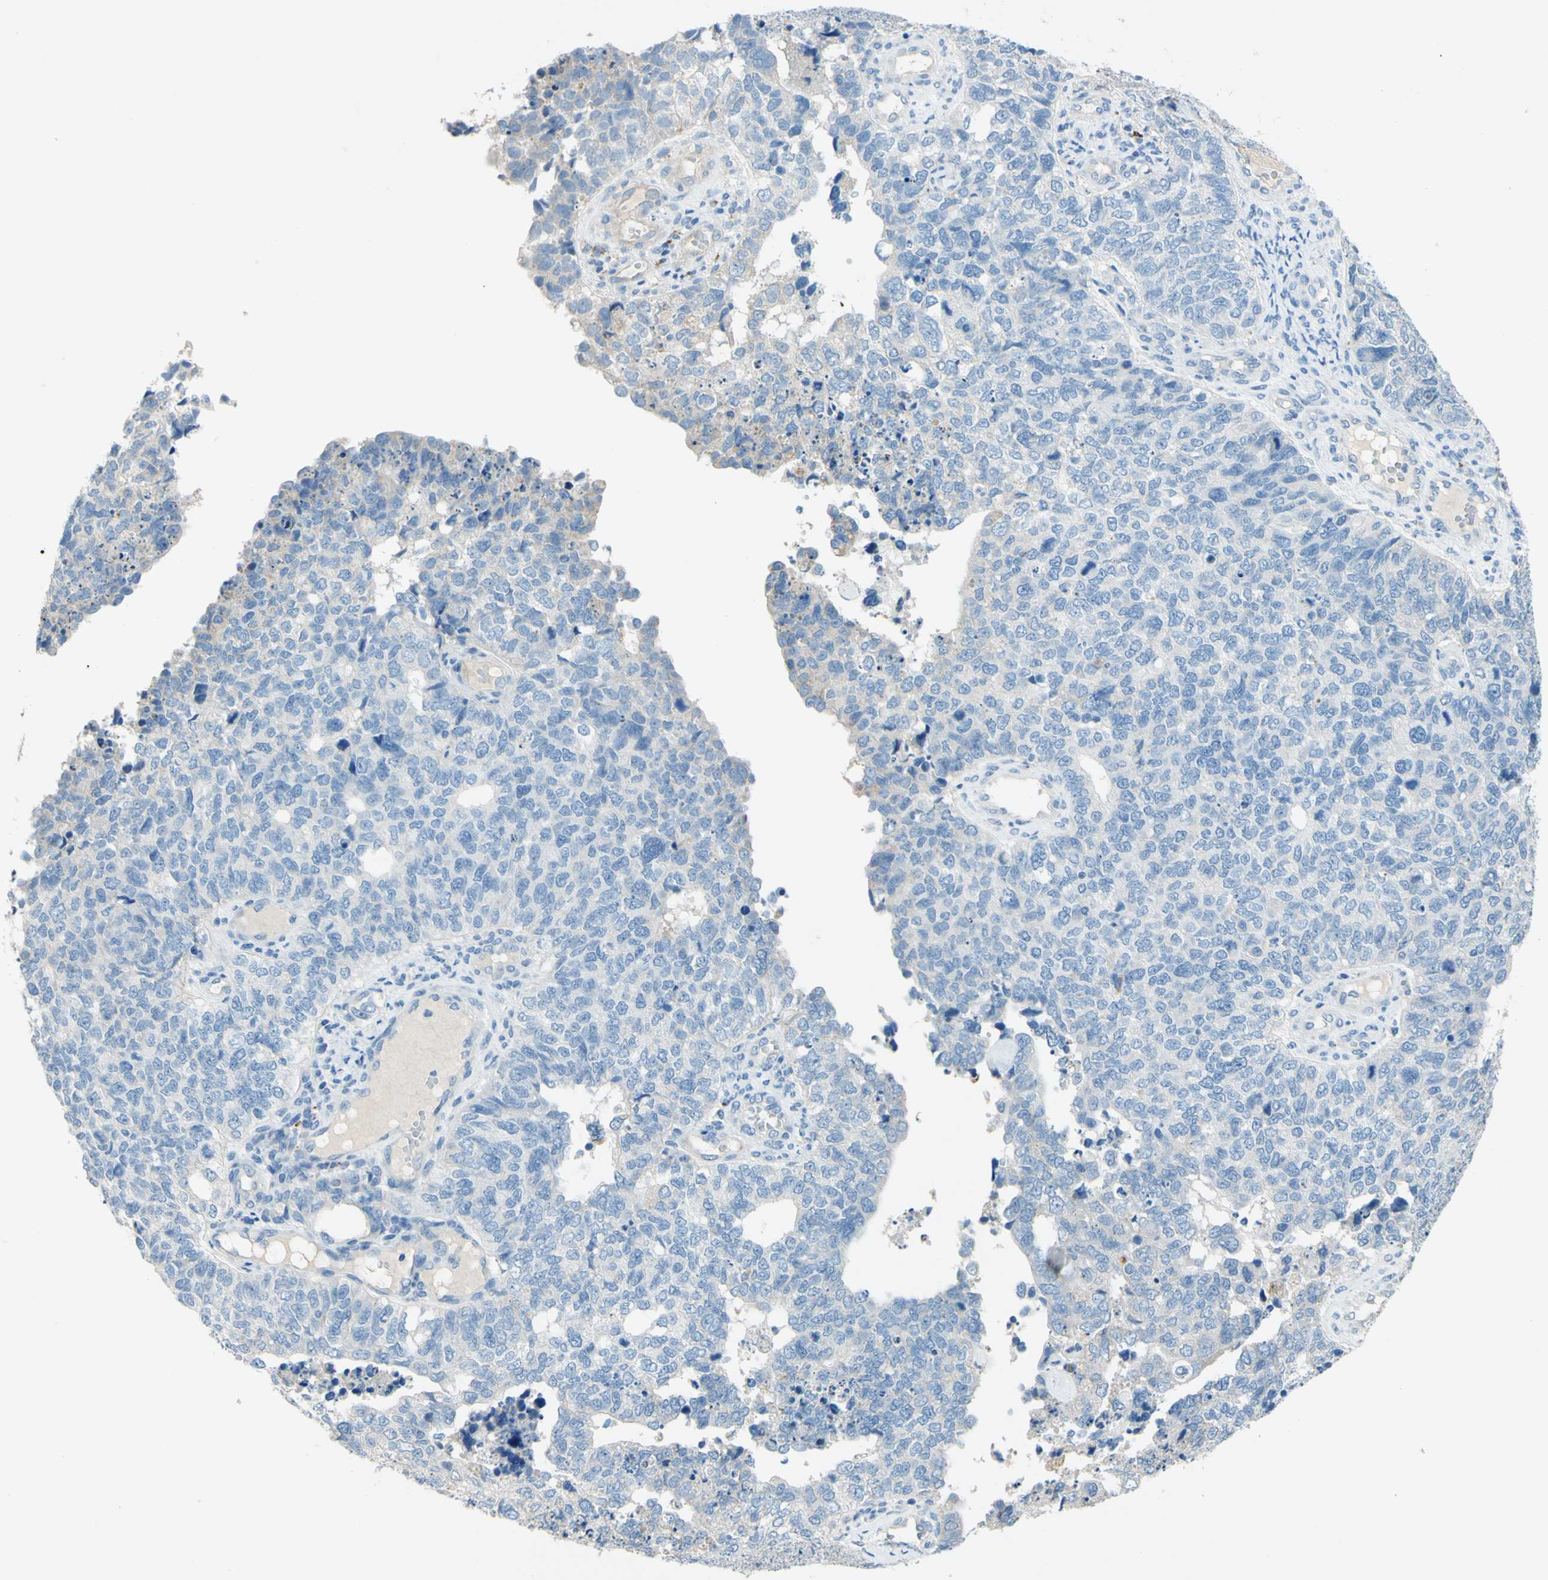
{"staining": {"intensity": "weak", "quantity": "<25%", "location": "cytoplasmic/membranous"}, "tissue": "cervical cancer", "cell_type": "Tumor cells", "image_type": "cancer", "snomed": [{"axis": "morphology", "description": "Squamous cell carcinoma, NOS"}, {"axis": "topography", "description": "Cervix"}], "caption": "Immunohistochemistry image of human cervical cancer (squamous cell carcinoma) stained for a protein (brown), which displays no staining in tumor cells.", "gene": "CDH10", "patient": {"sex": "female", "age": 63}}